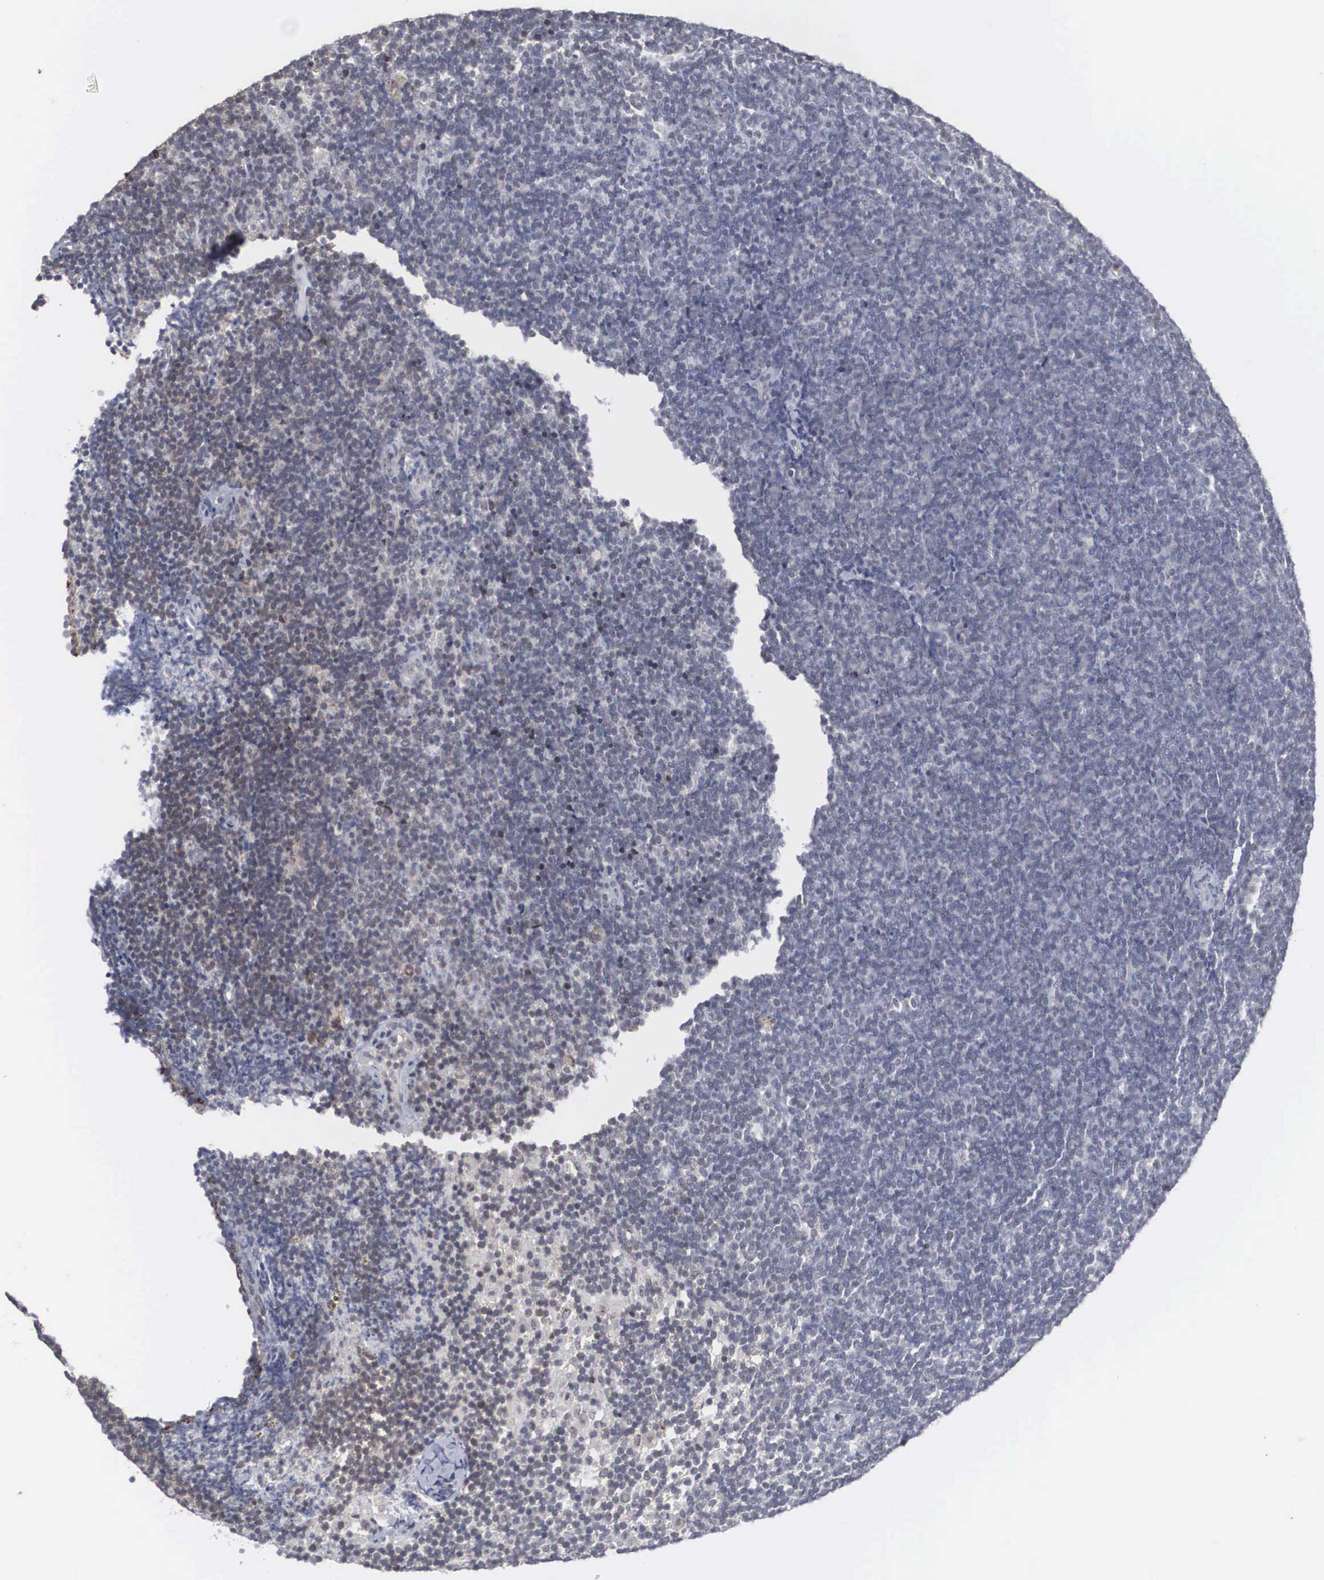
{"staining": {"intensity": "negative", "quantity": "none", "location": "none"}, "tissue": "lymphoma", "cell_type": "Tumor cells", "image_type": "cancer", "snomed": [{"axis": "morphology", "description": "Malignant lymphoma, non-Hodgkin's type, Low grade"}, {"axis": "topography", "description": "Lymph node"}], "caption": "Malignant lymphoma, non-Hodgkin's type (low-grade) stained for a protein using IHC reveals no expression tumor cells.", "gene": "AUTS2", "patient": {"sex": "female", "age": 51}}